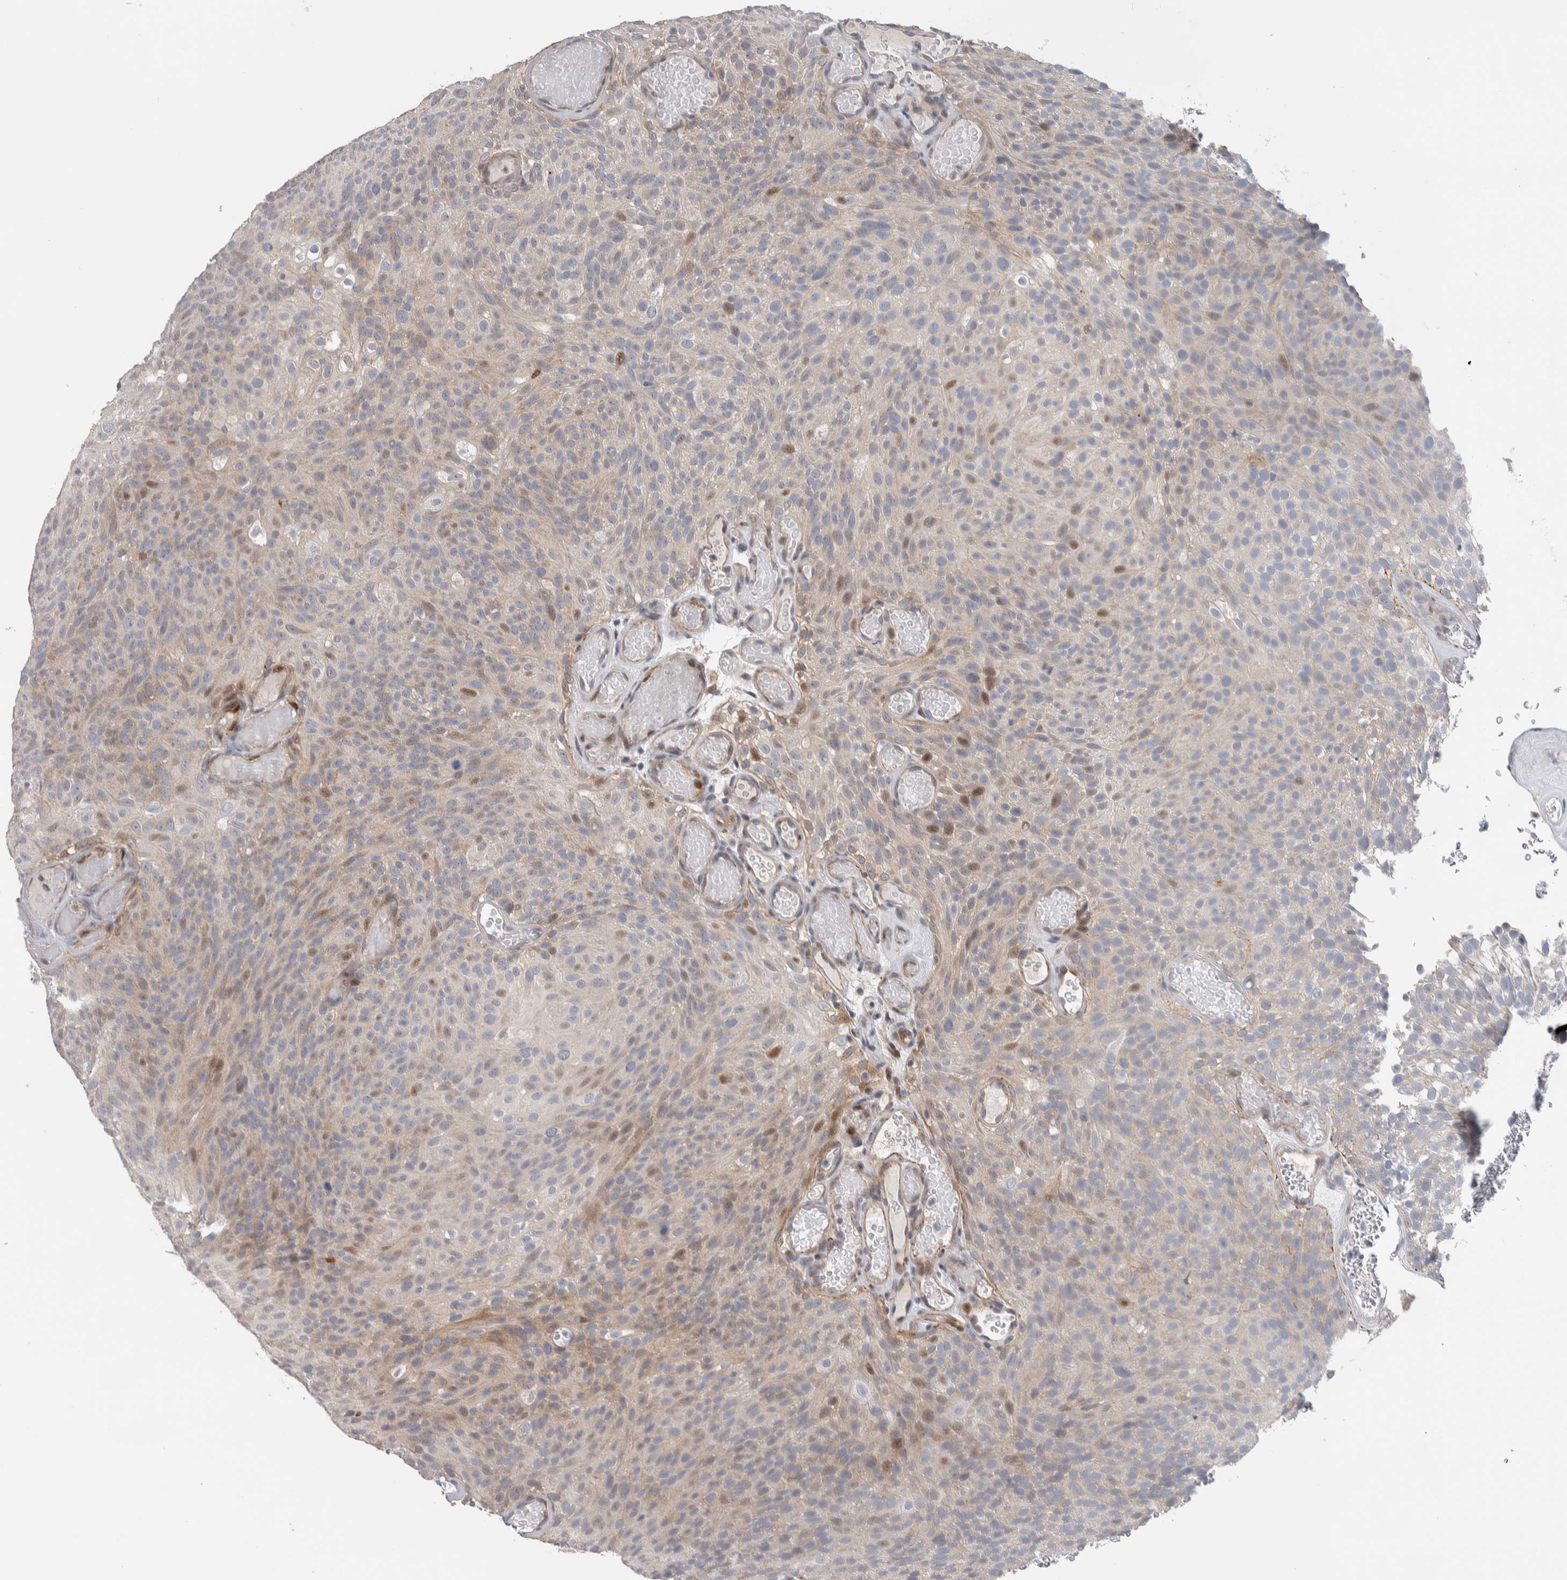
{"staining": {"intensity": "moderate", "quantity": "<25%", "location": "cytoplasmic/membranous,nuclear"}, "tissue": "urothelial cancer", "cell_type": "Tumor cells", "image_type": "cancer", "snomed": [{"axis": "morphology", "description": "Urothelial carcinoma, Low grade"}, {"axis": "topography", "description": "Urinary bladder"}], "caption": "Moderate cytoplasmic/membranous and nuclear protein positivity is identified in about <25% of tumor cells in urothelial carcinoma (low-grade).", "gene": "PRRG4", "patient": {"sex": "male", "age": 78}}